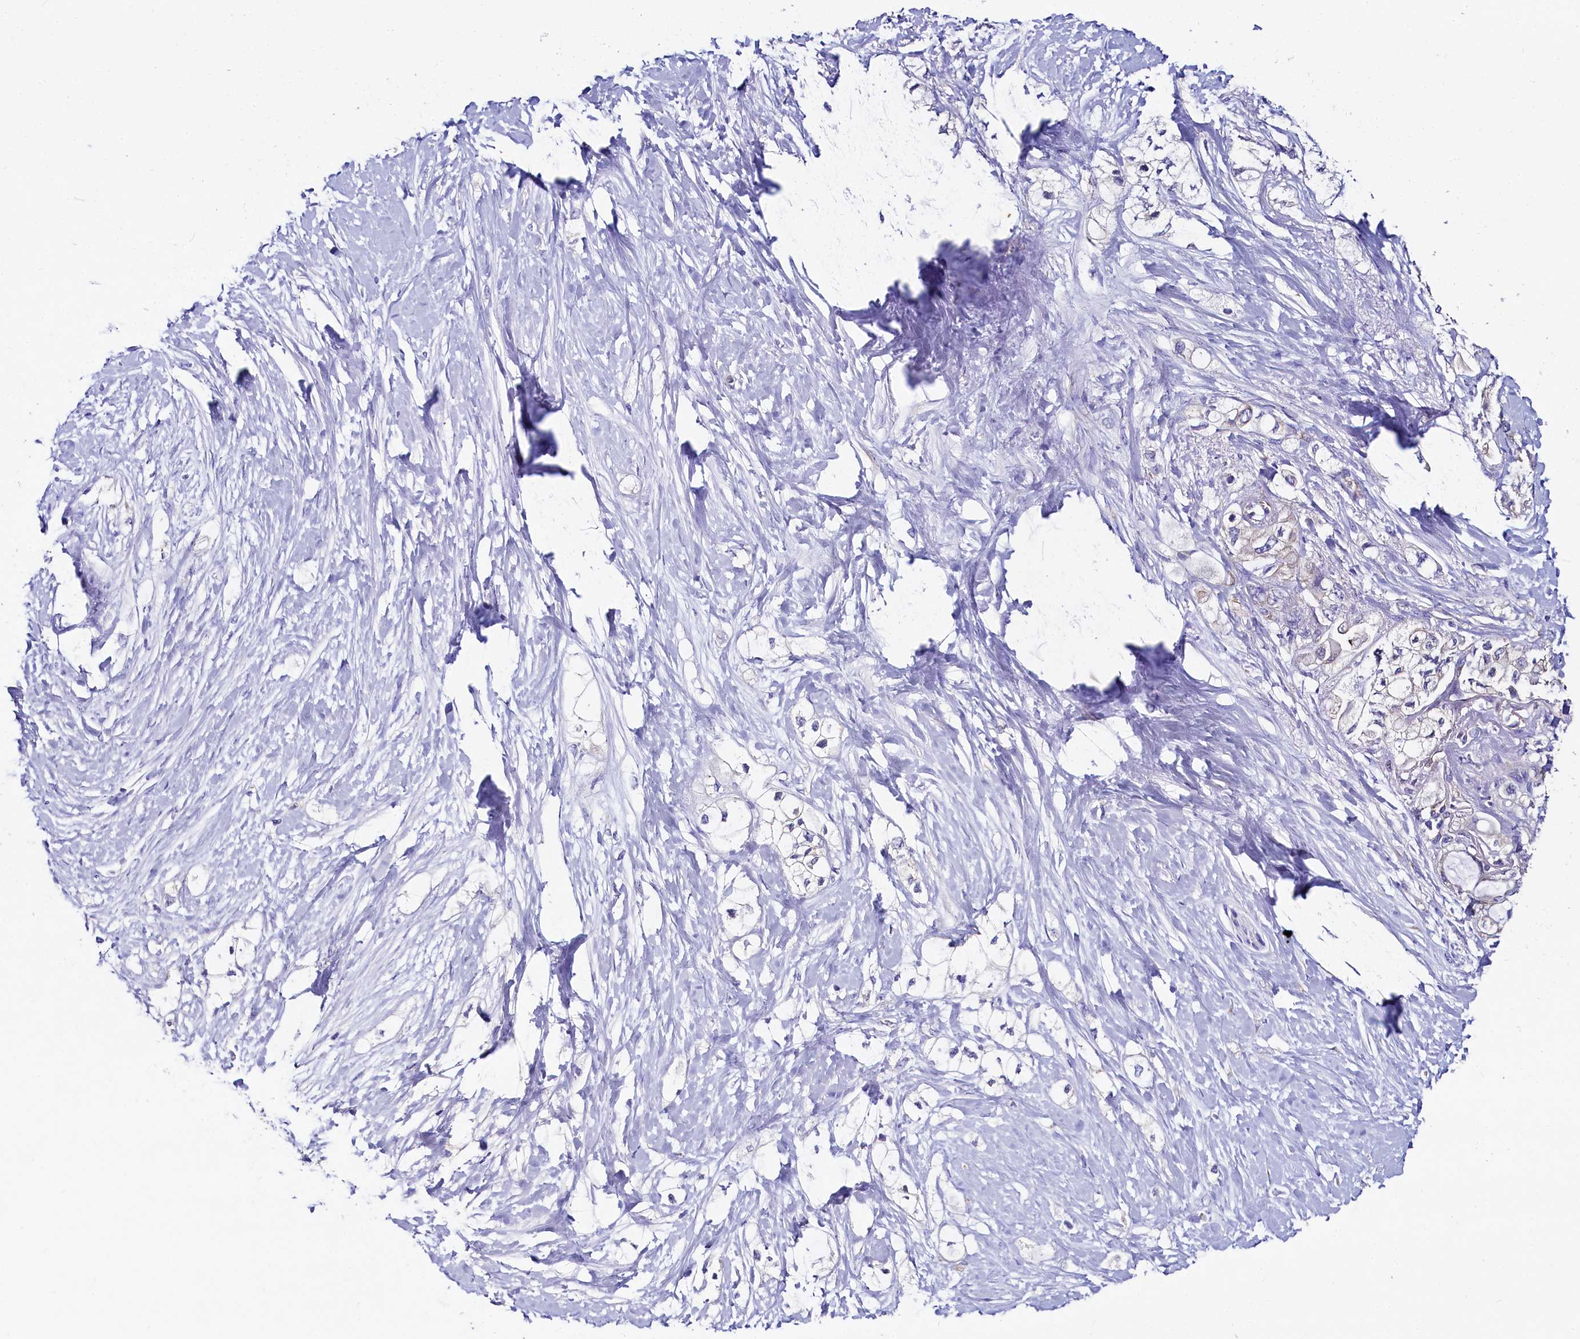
{"staining": {"intensity": "negative", "quantity": "none", "location": "none"}, "tissue": "pancreatic cancer", "cell_type": "Tumor cells", "image_type": "cancer", "snomed": [{"axis": "morphology", "description": "Adenocarcinoma, NOS"}, {"axis": "topography", "description": "Pancreas"}], "caption": "Human pancreatic cancer stained for a protein using immunohistochemistry (IHC) exhibits no expression in tumor cells.", "gene": "QARS1", "patient": {"sex": "male", "age": 70}}